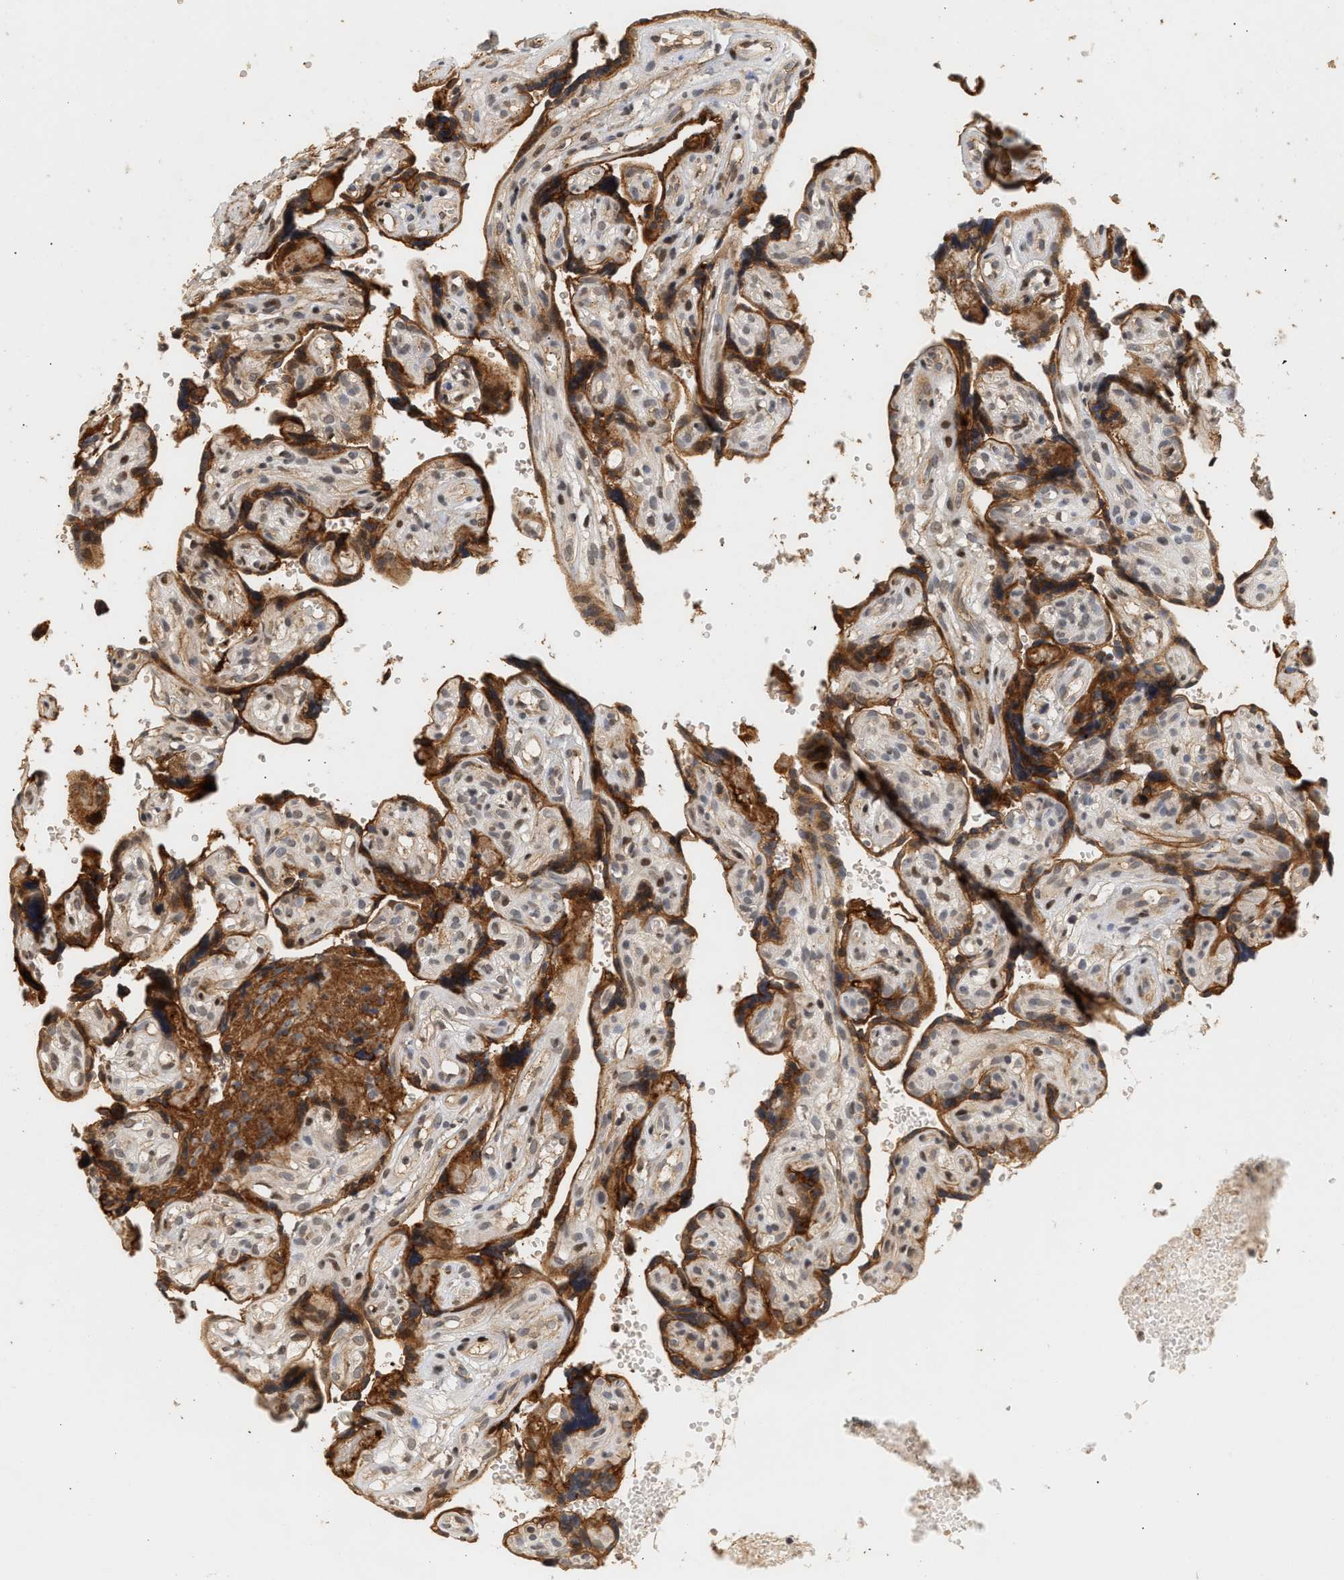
{"staining": {"intensity": "strong", "quantity": "<25%", "location": "nuclear"}, "tissue": "placenta", "cell_type": "Decidual cells", "image_type": "normal", "snomed": [{"axis": "morphology", "description": "Normal tissue, NOS"}, {"axis": "topography", "description": "Placenta"}], "caption": "A medium amount of strong nuclear expression is identified in approximately <25% of decidual cells in normal placenta.", "gene": "PLXND1", "patient": {"sex": "female", "age": 30}}